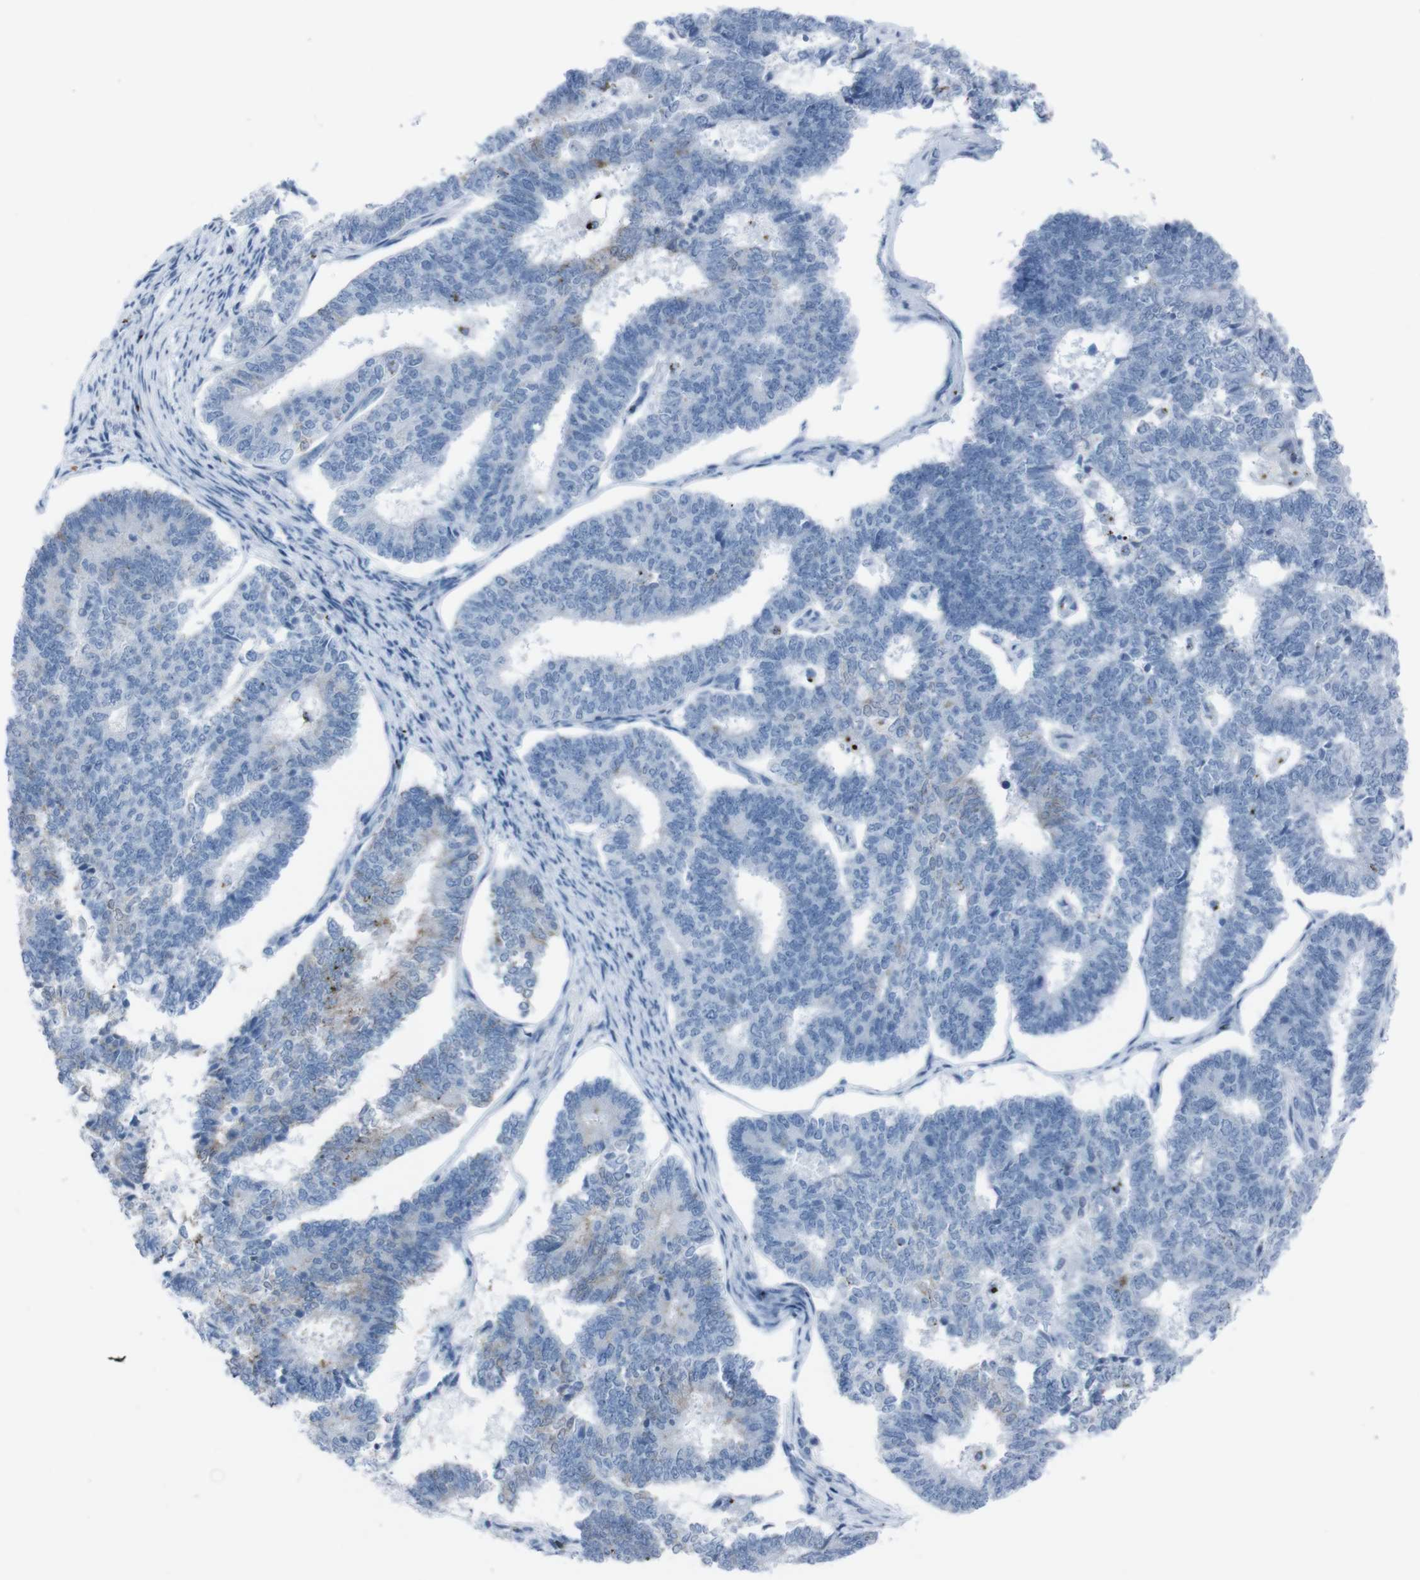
{"staining": {"intensity": "moderate", "quantity": "<25%", "location": "cytoplasmic/membranous"}, "tissue": "endometrial cancer", "cell_type": "Tumor cells", "image_type": "cancer", "snomed": [{"axis": "morphology", "description": "Adenocarcinoma, NOS"}, {"axis": "topography", "description": "Endometrium"}], "caption": "The micrograph exhibits immunohistochemical staining of adenocarcinoma (endometrial). There is moderate cytoplasmic/membranous staining is identified in approximately <25% of tumor cells.", "gene": "ST6GAL1", "patient": {"sex": "female", "age": 70}}